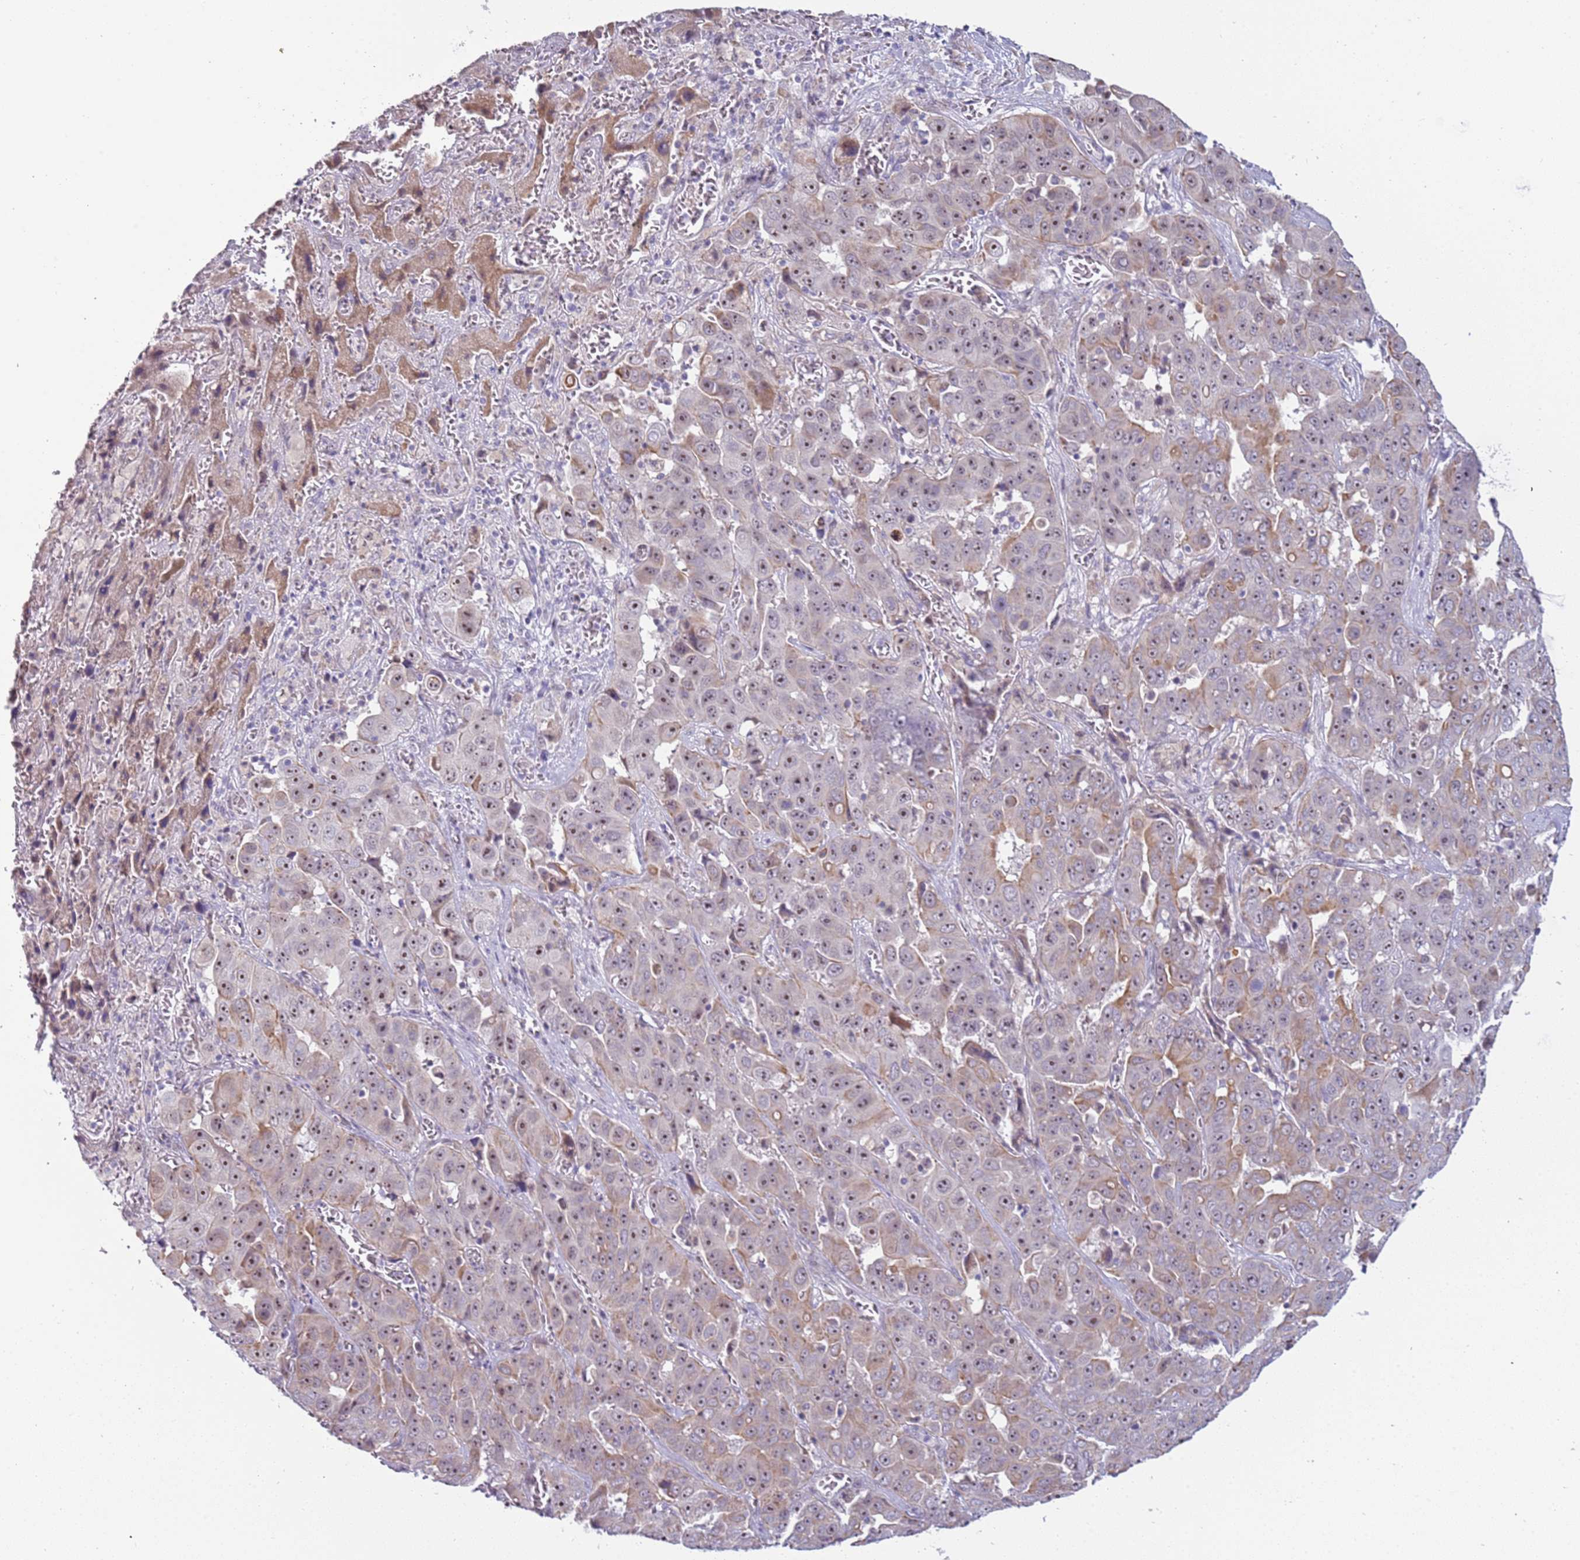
{"staining": {"intensity": "moderate", "quantity": ">75%", "location": "nuclear"}, "tissue": "liver cancer", "cell_type": "Tumor cells", "image_type": "cancer", "snomed": [{"axis": "morphology", "description": "Cholangiocarcinoma"}, {"axis": "topography", "description": "Liver"}], "caption": "Immunohistochemistry (IHC) (DAB (3,3'-diaminobenzidine)) staining of liver cancer (cholangiocarcinoma) demonstrates moderate nuclear protein positivity in approximately >75% of tumor cells.", "gene": "UCMA", "patient": {"sex": "female", "age": 52}}